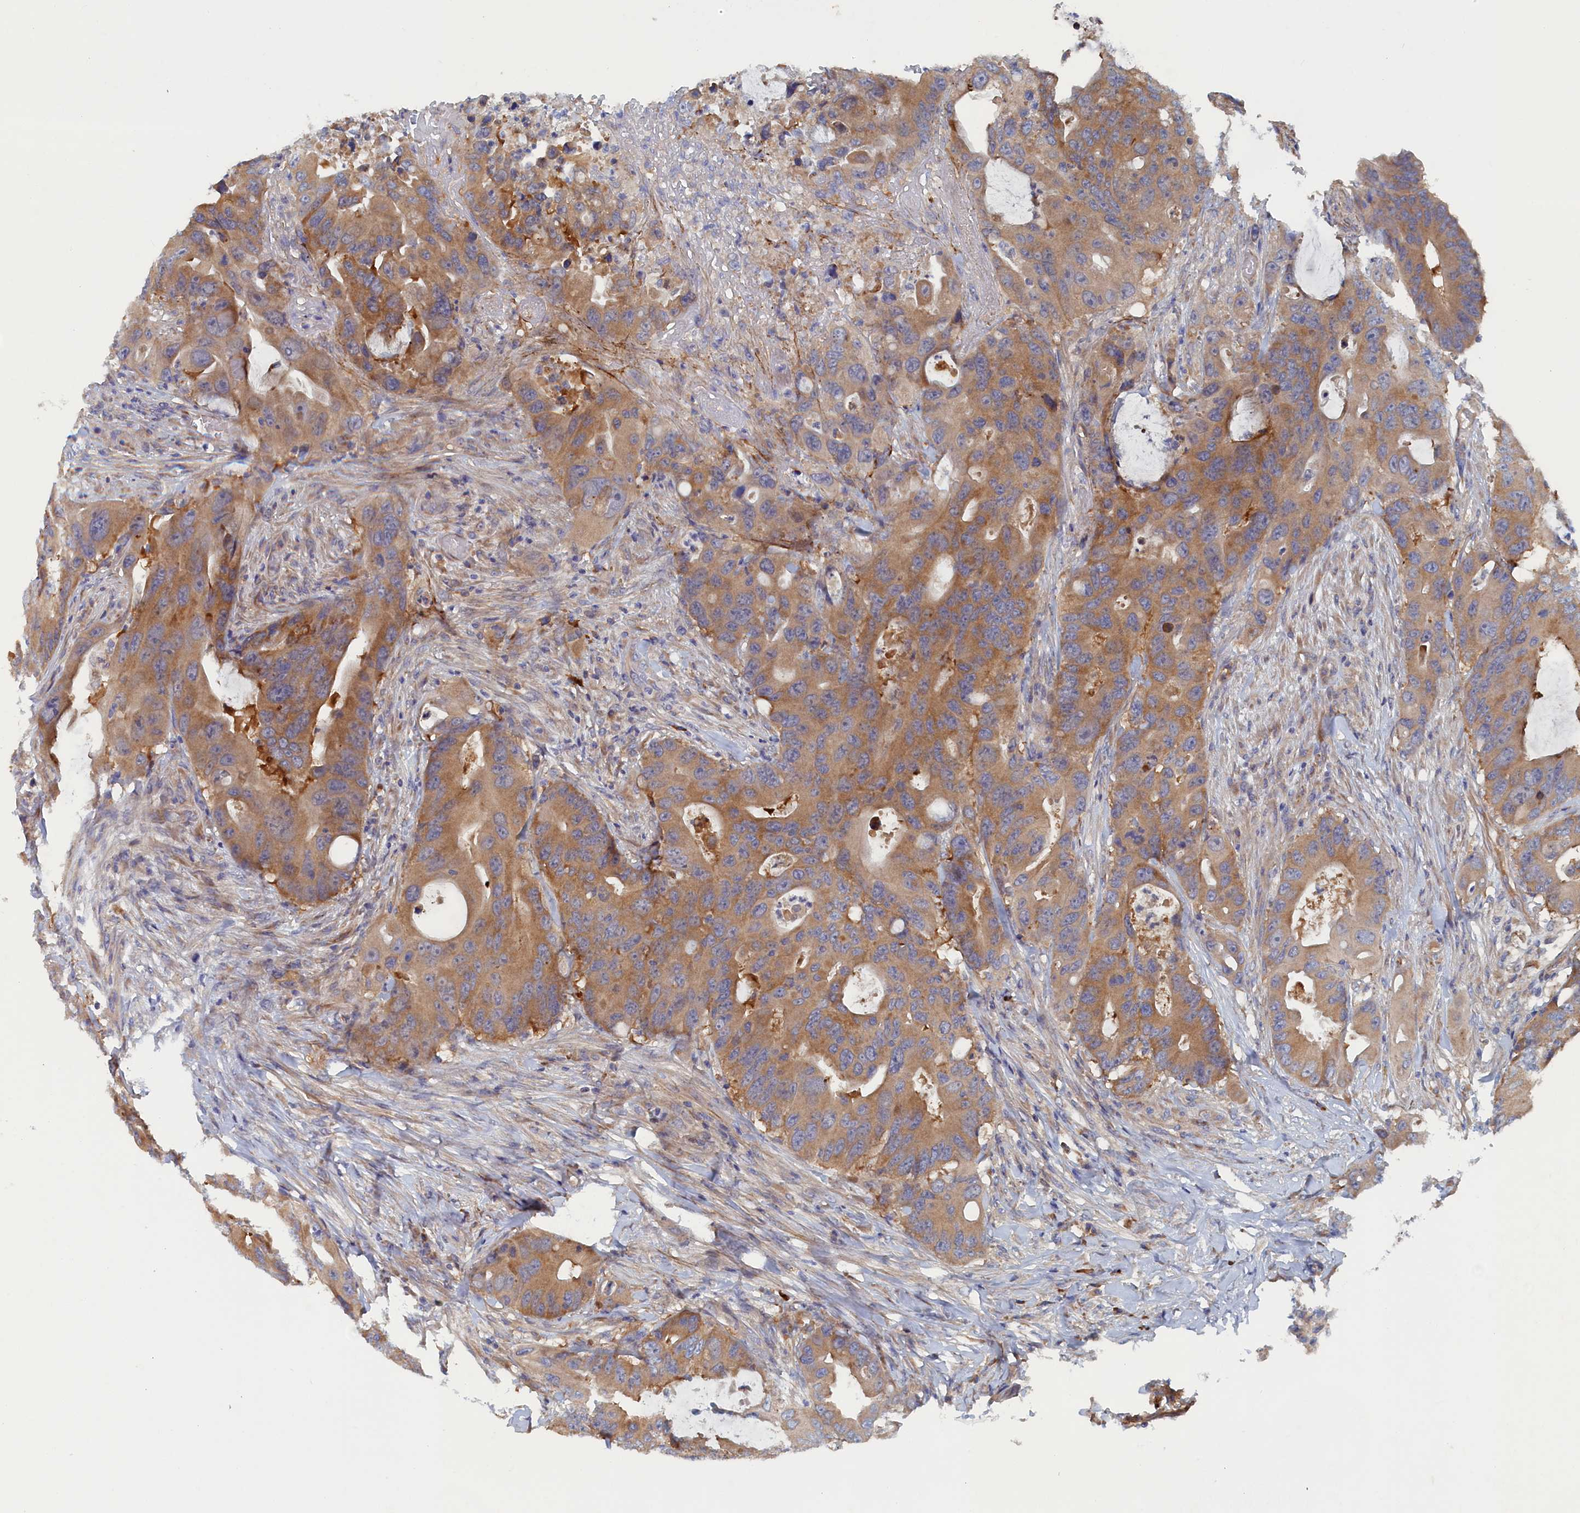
{"staining": {"intensity": "moderate", "quantity": ">75%", "location": "cytoplasmic/membranous"}, "tissue": "colorectal cancer", "cell_type": "Tumor cells", "image_type": "cancer", "snomed": [{"axis": "morphology", "description": "Adenocarcinoma, NOS"}, {"axis": "topography", "description": "Colon"}], "caption": "This is an image of immunohistochemistry (IHC) staining of adenocarcinoma (colorectal), which shows moderate expression in the cytoplasmic/membranous of tumor cells.", "gene": "TMEM196", "patient": {"sex": "male", "age": 71}}